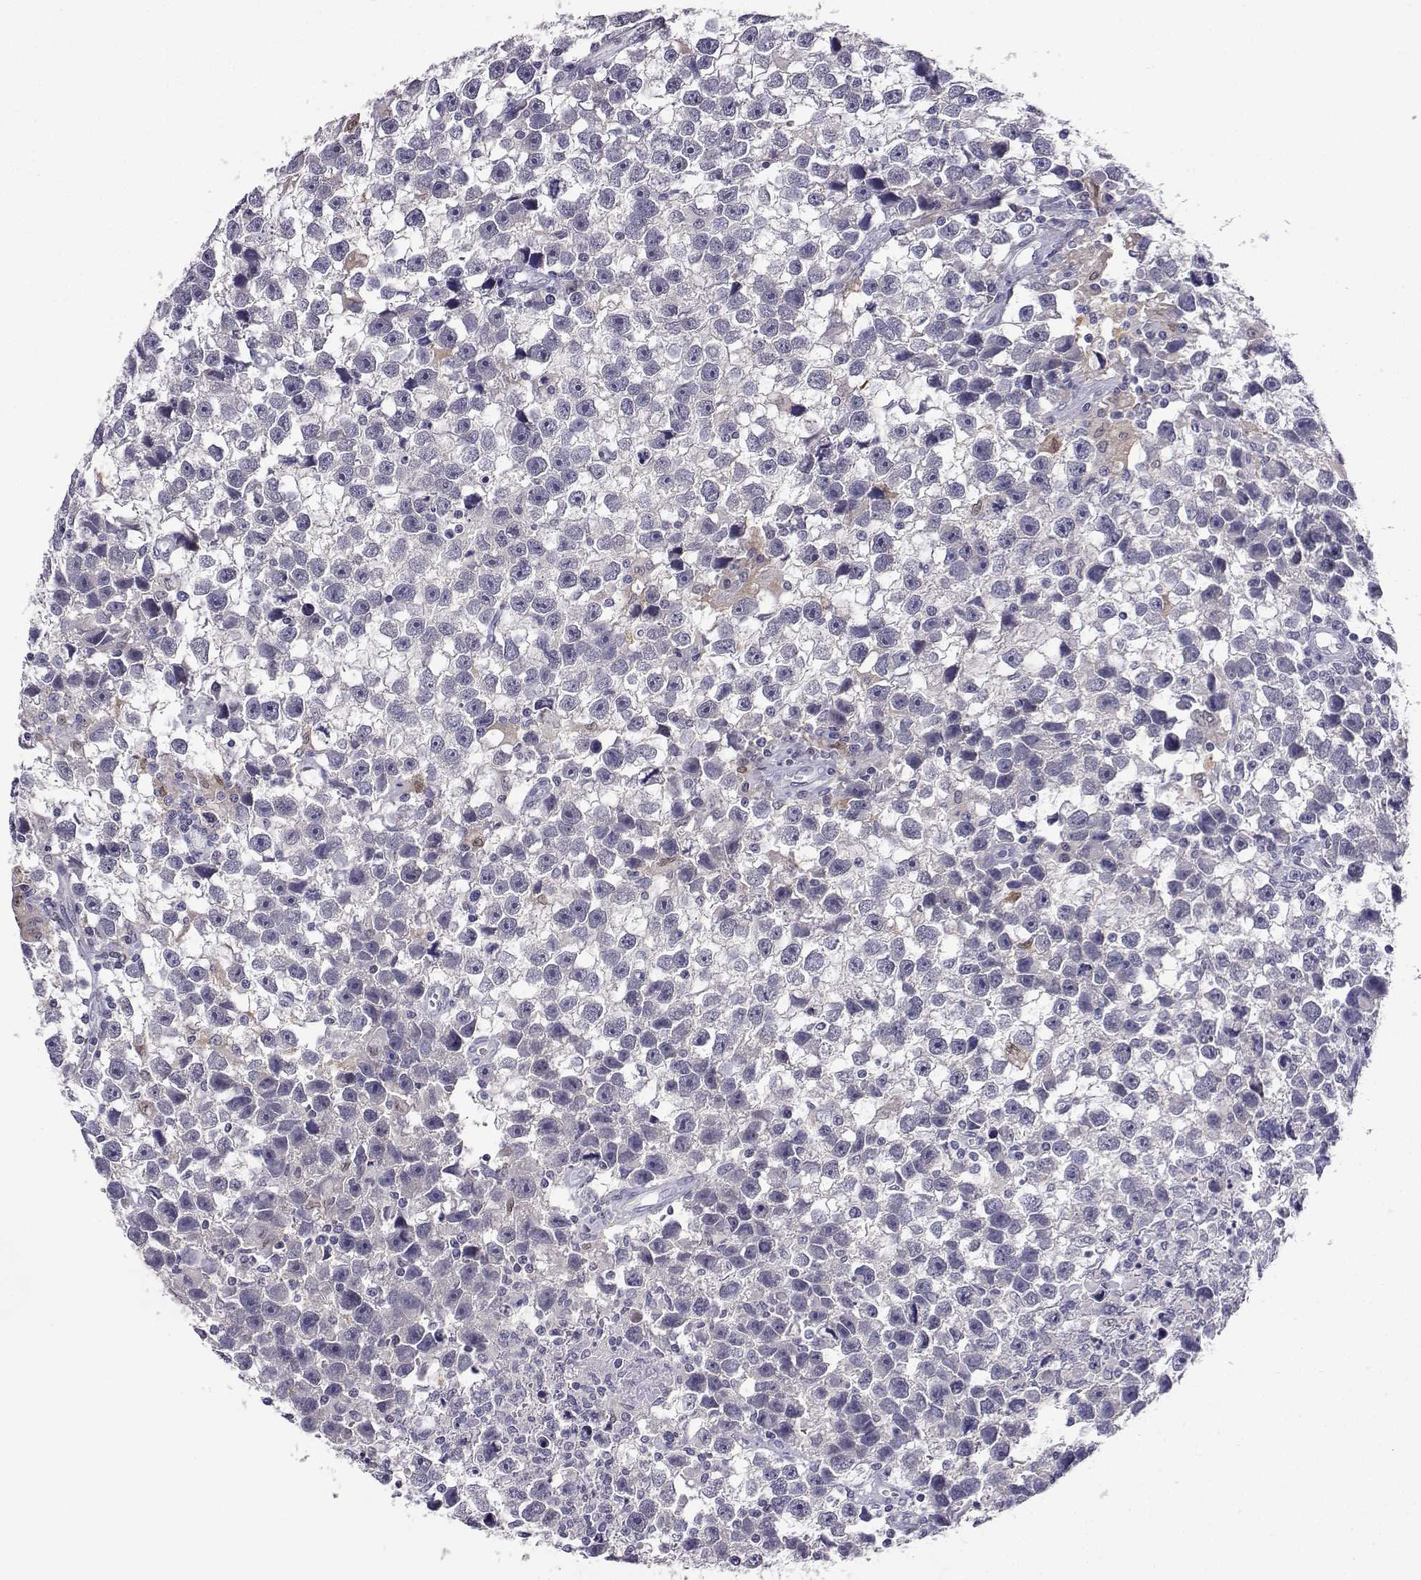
{"staining": {"intensity": "negative", "quantity": "none", "location": "none"}, "tissue": "testis cancer", "cell_type": "Tumor cells", "image_type": "cancer", "snomed": [{"axis": "morphology", "description": "Seminoma, NOS"}, {"axis": "topography", "description": "Testis"}], "caption": "High magnification brightfield microscopy of seminoma (testis) stained with DAB (3,3'-diaminobenzidine) (brown) and counterstained with hematoxylin (blue): tumor cells show no significant positivity.", "gene": "AKR1B1", "patient": {"sex": "male", "age": 43}}